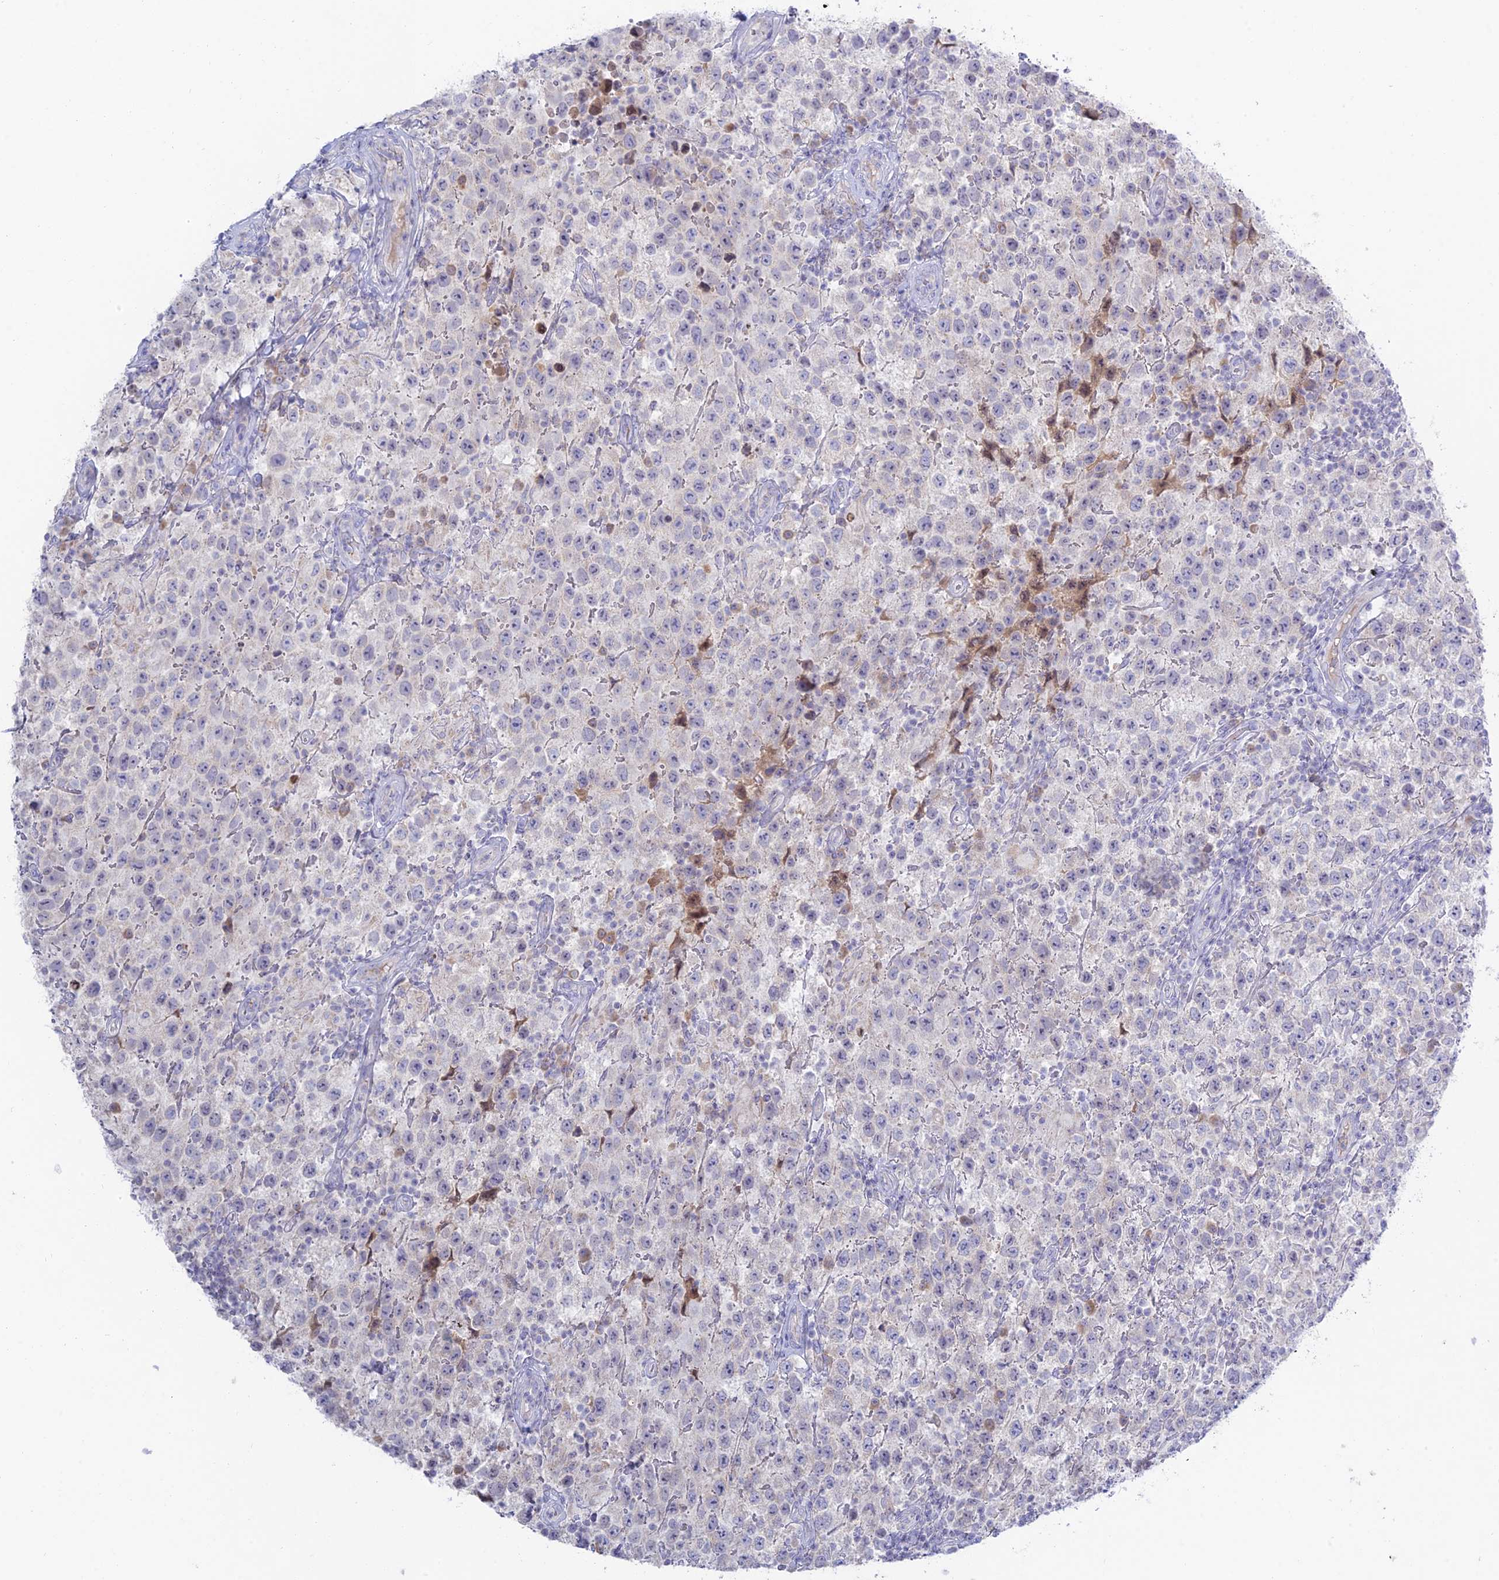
{"staining": {"intensity": "negative", "quantity": "none", "location": "none"}, "tissue": "testis cancer", "cell_type": "Tumor cells", "image_type": "cancer", "snomed": [{"axis": "morphology", "description": "Seminoma, NOS"}, {"axis": "morphology", "description": "Carcinoma, Embryonal, NOS"}, {"axis": "topography", "description": "Testis"}], "caption": "The photomicrograph shows no significant staining in tumor cells of testis cancer.", "gene": "TMEM40", "patient": {"sex": "male", "age": 41}}